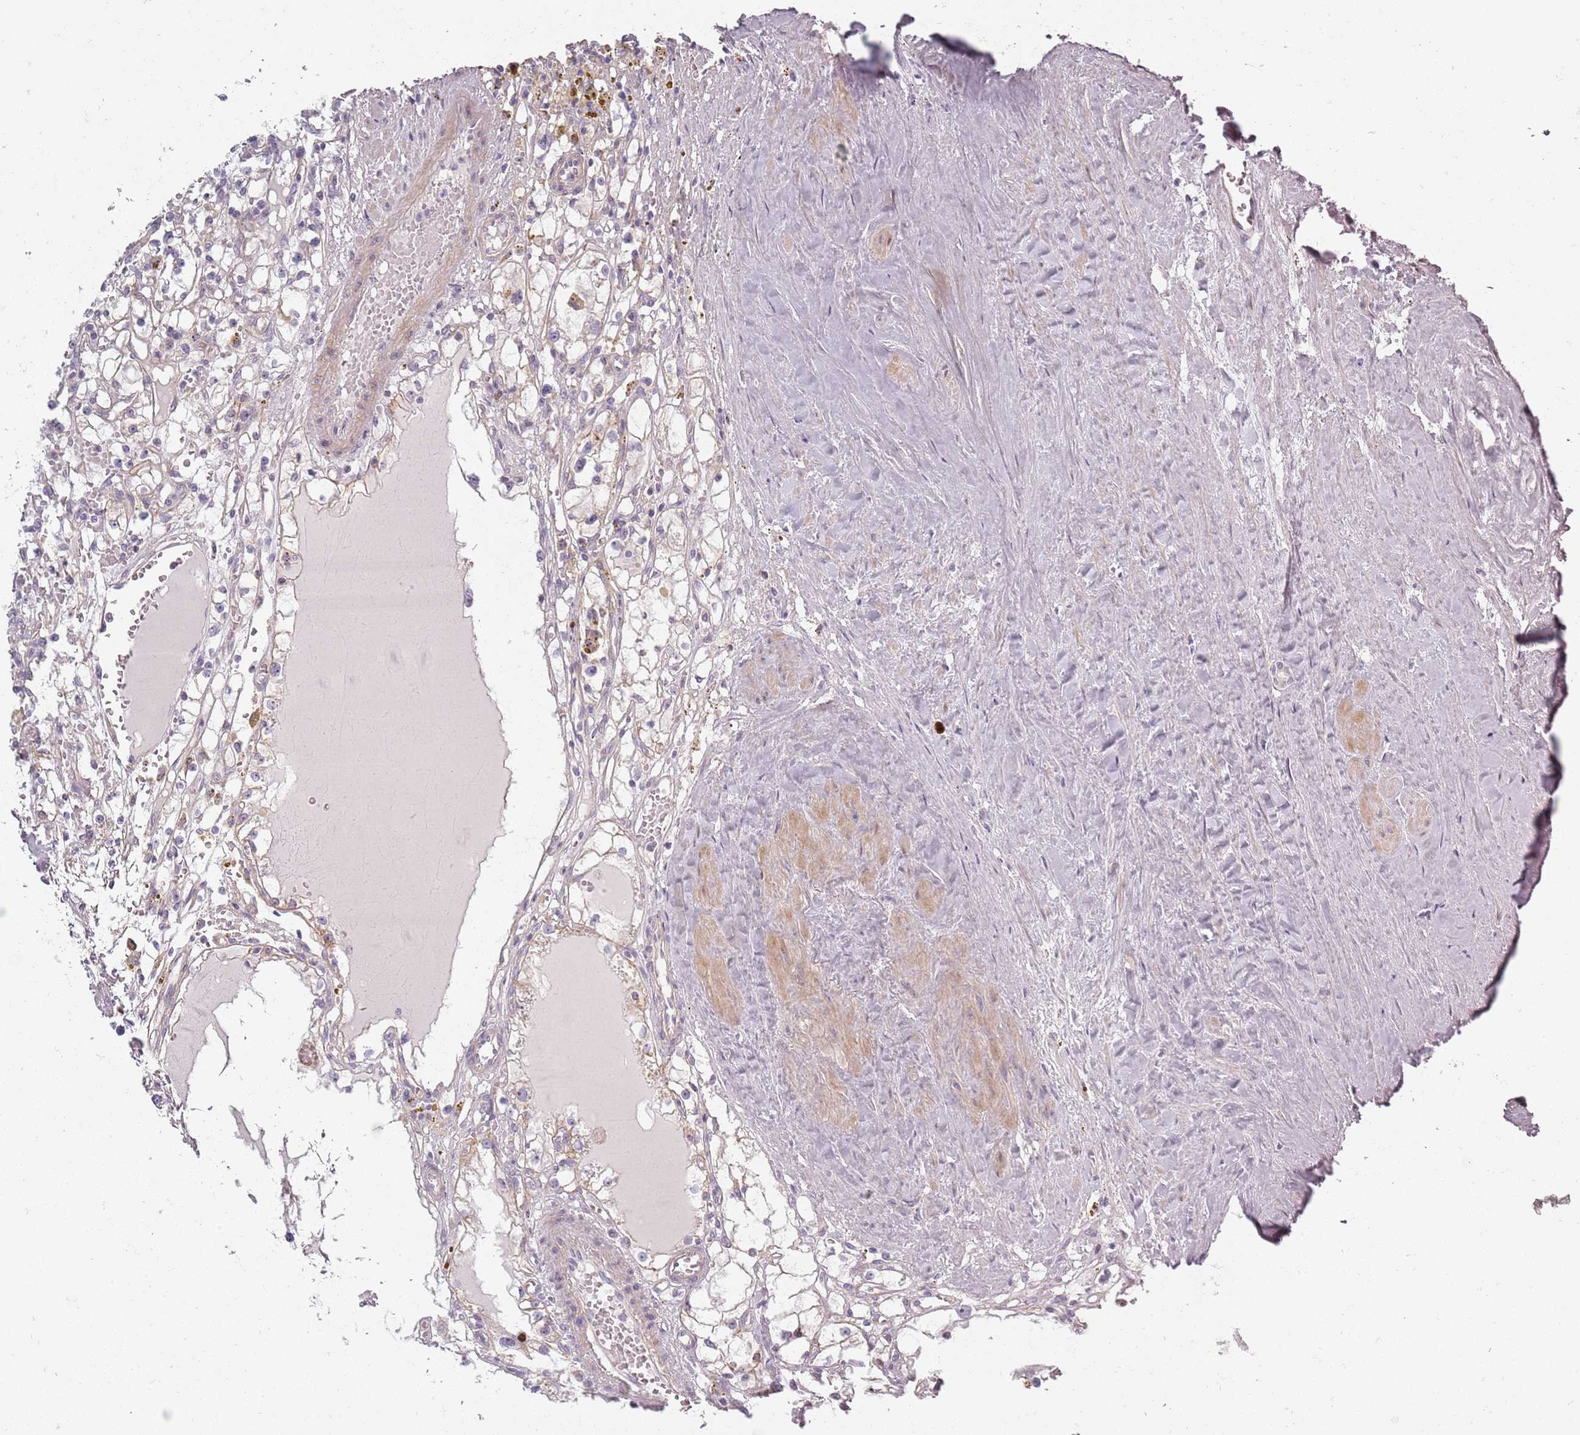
{"staining": {"intensity": "moderate", "quantity": "25%-75%", "location": "cytoplasmic/membranous"}, "tissue": "renal cancer", "cell_type": "Tumor cells", "image_type": "cancer", "snomed": [{"axis": "morphology", "description": "Adenocarcinoma, NOS"}, {"axis": "topography", "description": "Kidney"}], "caption": "Immunohistochemistry (IHC) (DAB (3,3'-diaminobenzidine)) staining of renal adenocarcinoma reveals moderate cytoplasmic/membranous protein staining in approximately 25%-75% of tumor cells.", "gene": "SYNGR3", "patient": {"sex": "male", "age": 56}}